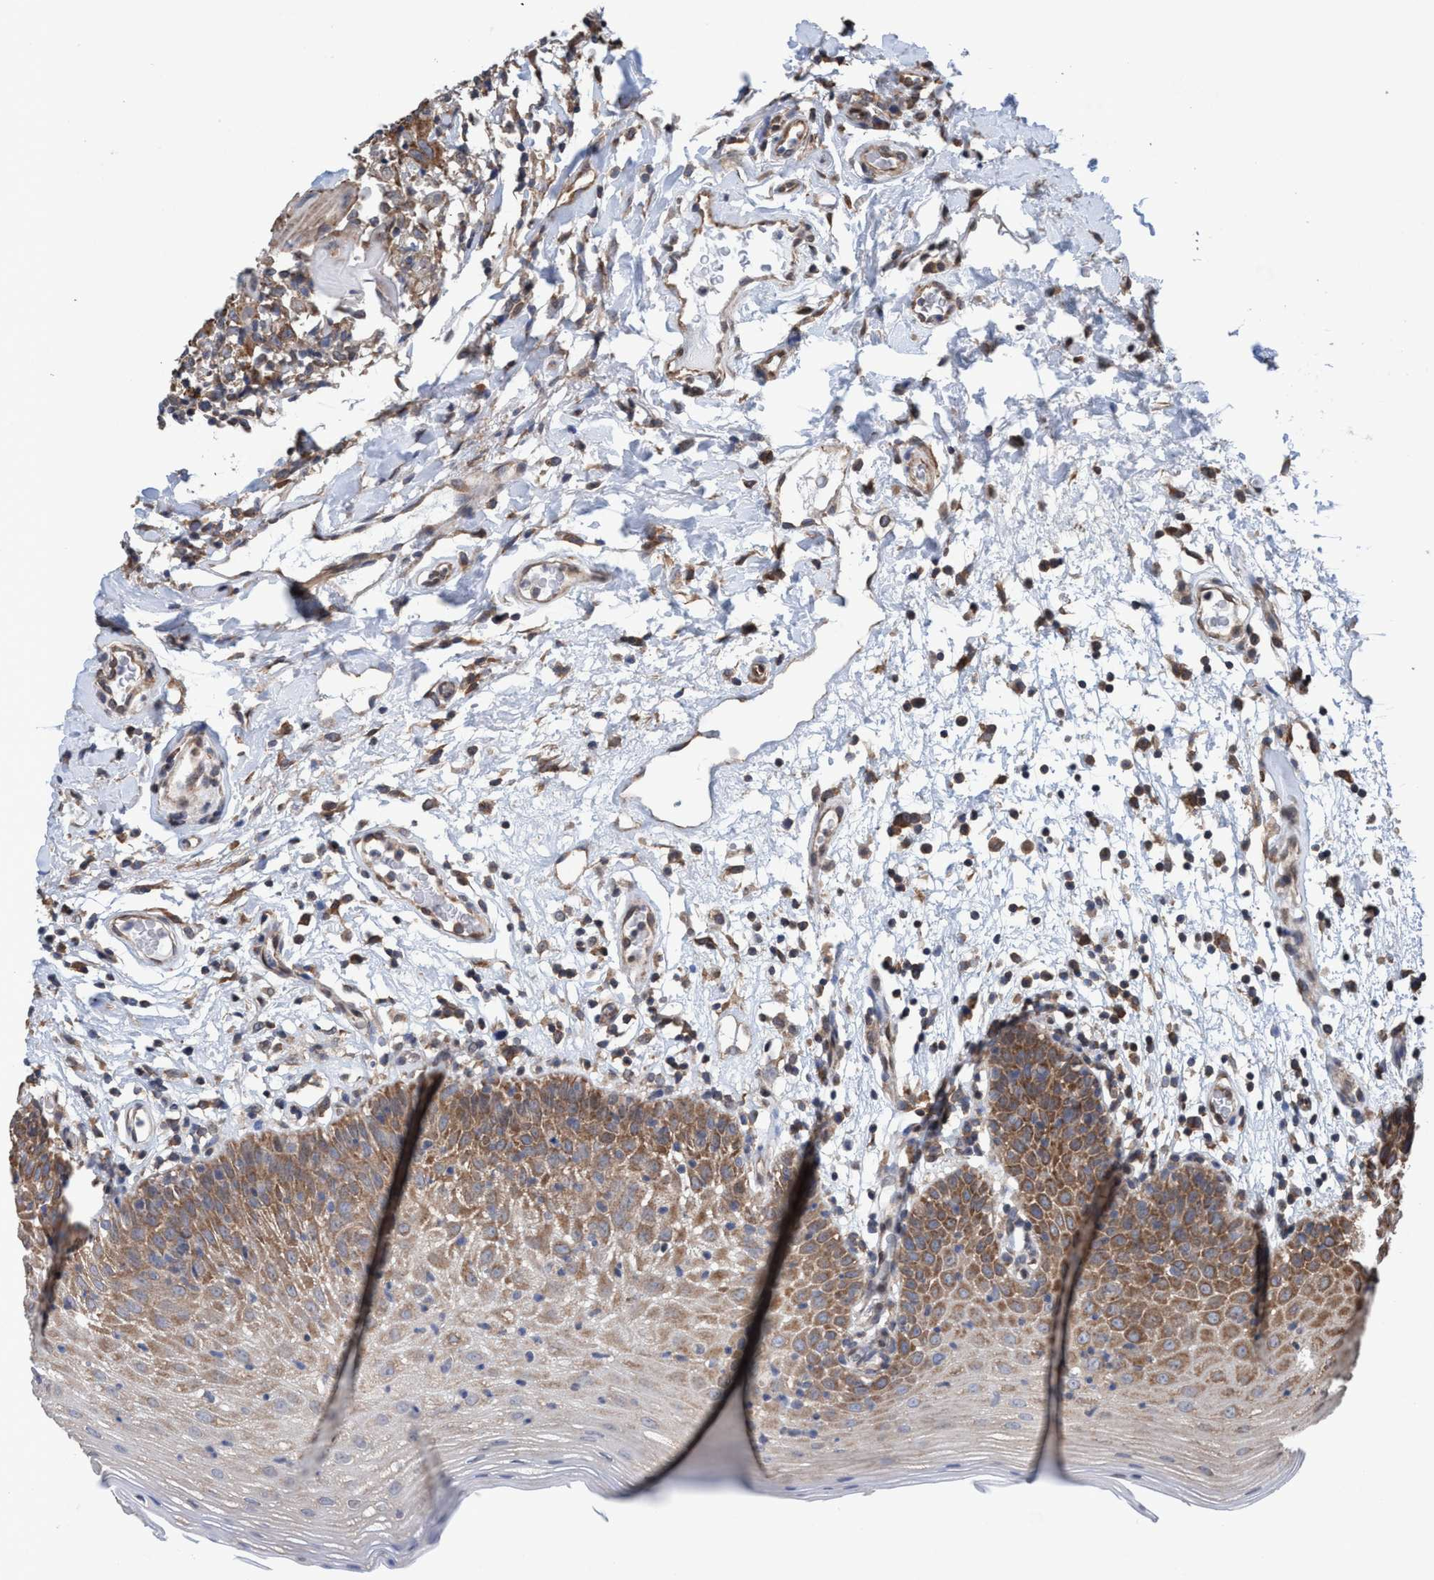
{"staining": {"intensity": "moderate", "quantity": ">75%", "location": "cytoplasmic/membranous"}, "tissue": "oral mucosa", "cell_type": "Squamous epithelial cells", "image_type": "normal", "snomed": [{"axis": "morphology", "description": "Normal tissue, NOS"}, {"axis": "morphology", "description": "Squamous cell carcinoma, NOS"}, {"axis": "topography", "description": "Skeletal muscle"}, {"axis": "topography", "description": "Oral tissue"}, {"axis": "topography", "description": "Head-Neck"}], "caption": "The immunohistochemical stain highlights moderate cytoplasmic/membranous positivity in squamous epithelial cells of benign oral mucosa. The protein is shown in brown color, while the nuclei are stained blue.", "gene": "METAP2", "patient": {"sex": "male", "age": 71}}